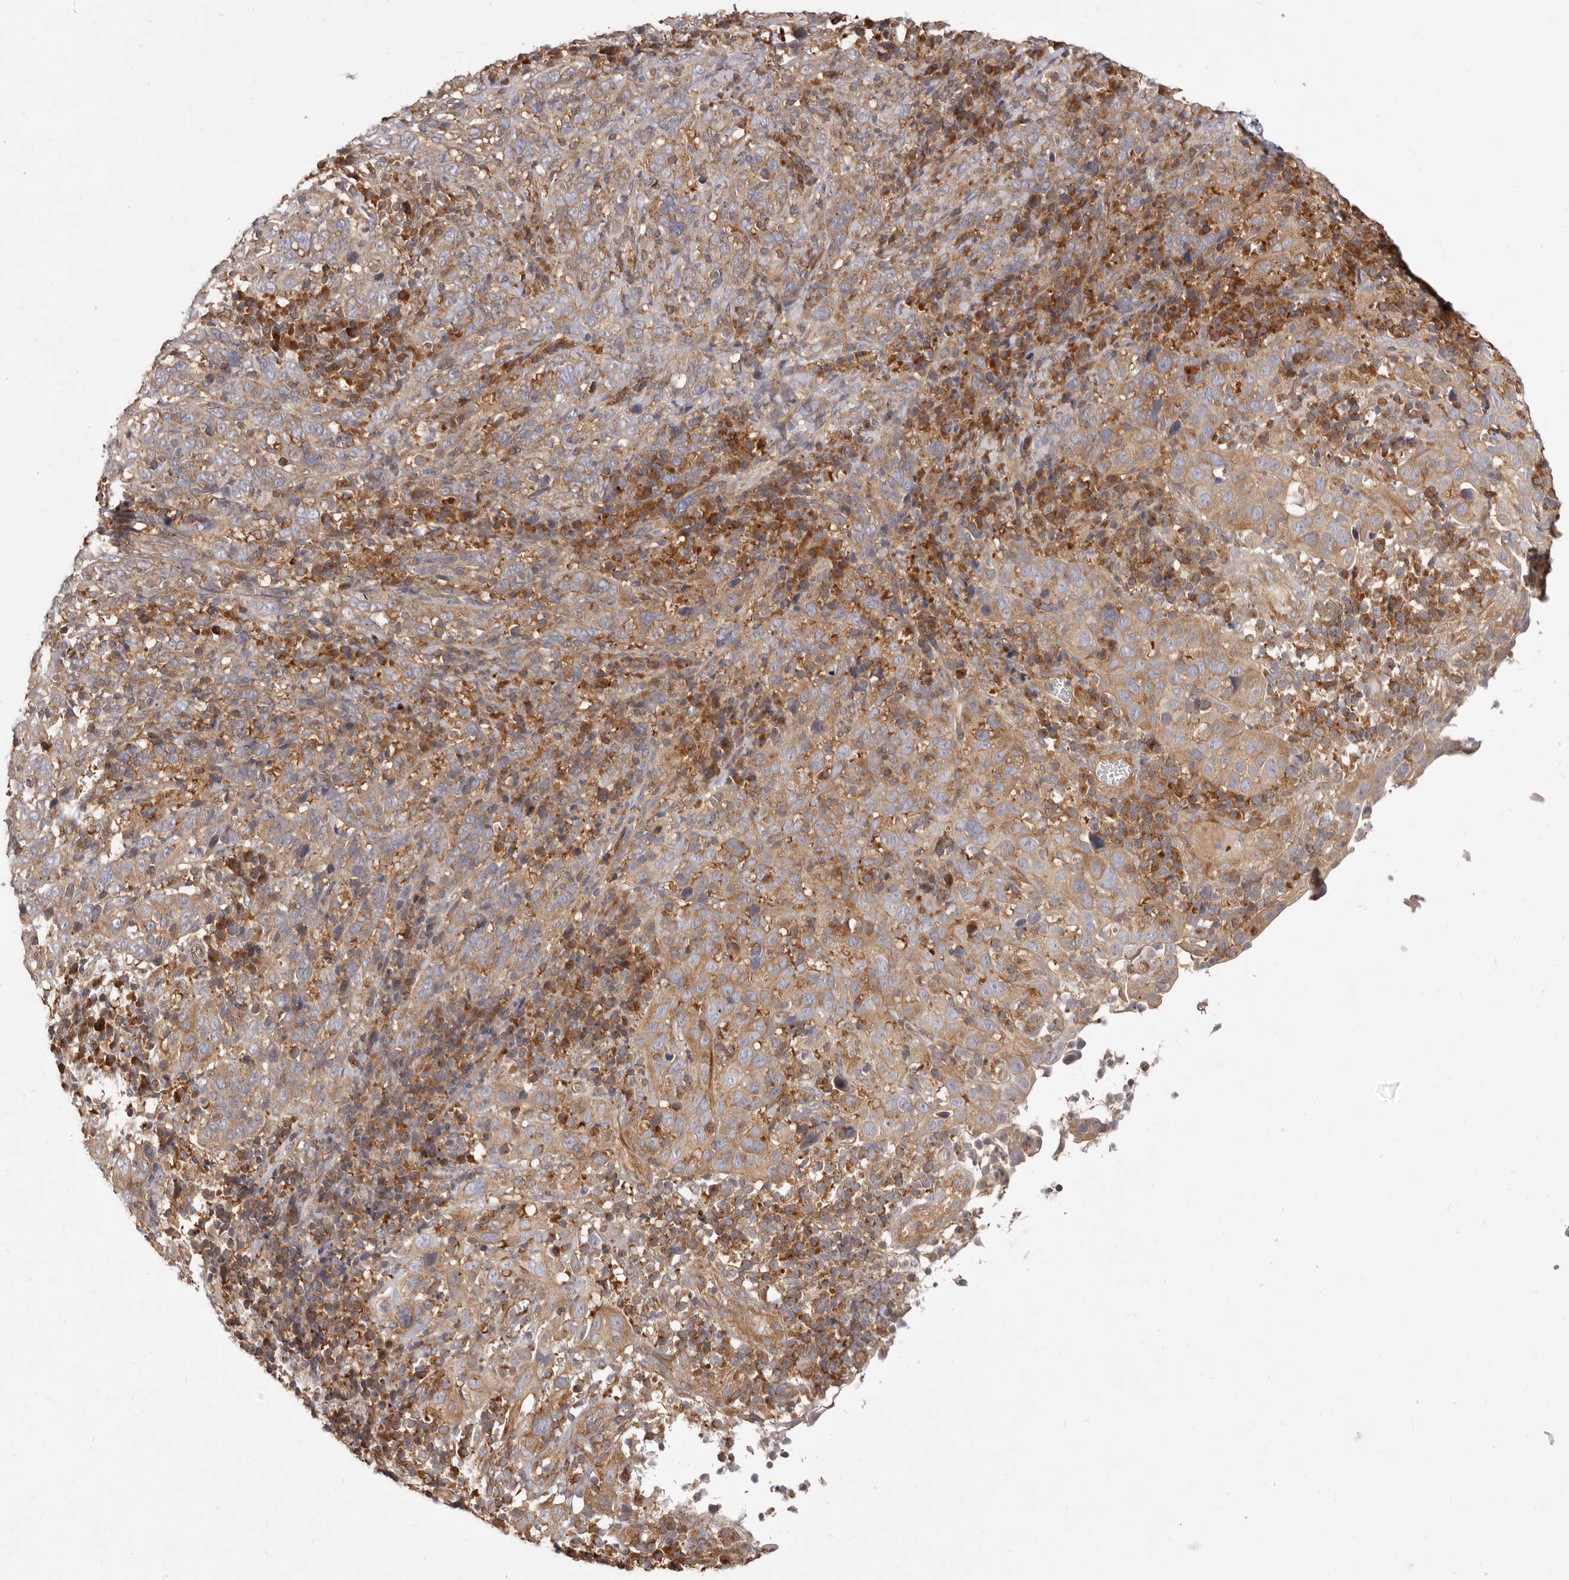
{"staining": {"intensity": "moderate", "quantity": ">75%", "location": "cytoplasmic/membranous"}, "tissue": "cervical cancer", "cell_type": "Tumor cells", "image_type": "cancer", "snomed": [{"axis": "morphology", "description": "Squamous cell carcinoma, NOS"}, {"axis": "topography", "description": "Cervix"}], "caption": "Cervical cancer tissue shows moderate cytoplasmic/membranous staining in approximately >75% of tumor cells, visualized by immunohistochemistry.", "gene": "ADAMTS20", "patient": {"sex": "female", "age": 46}}